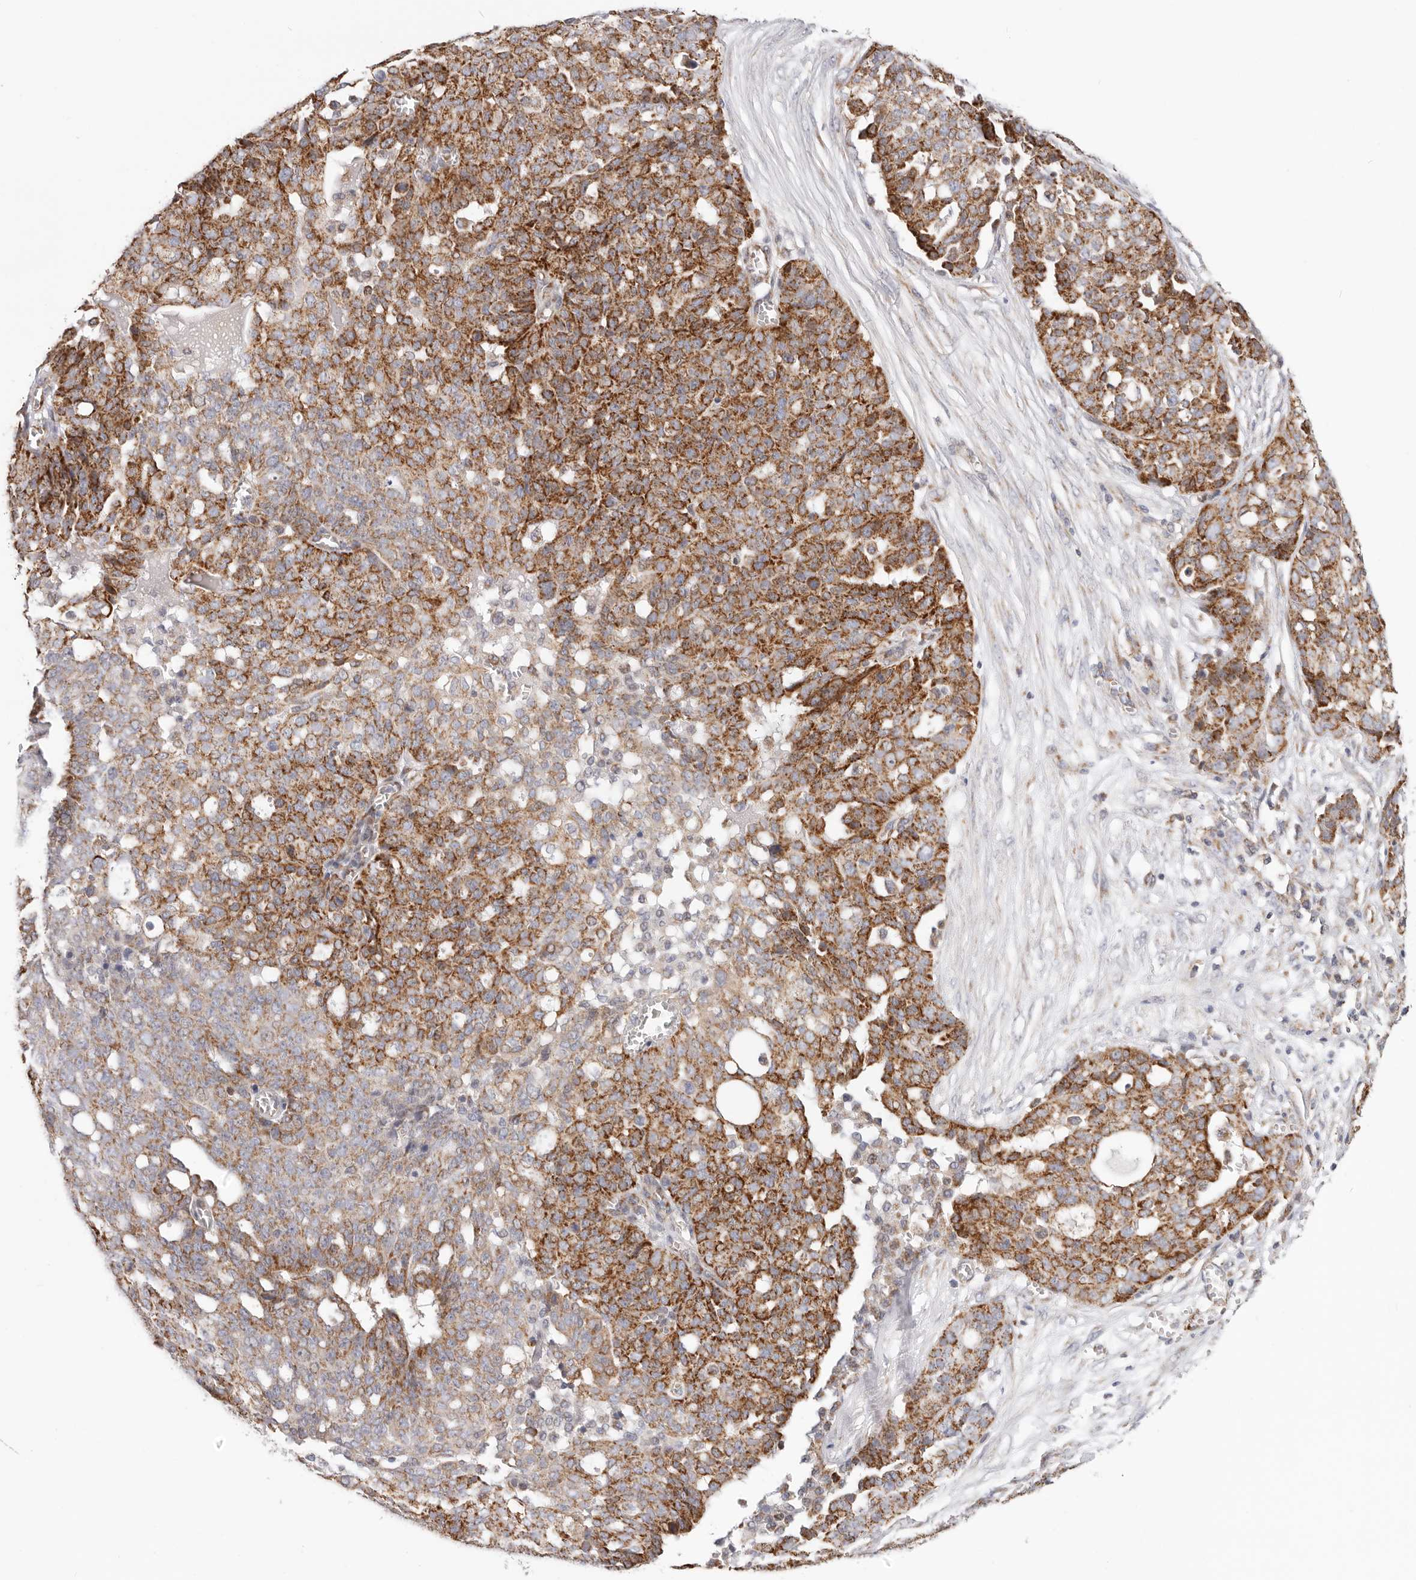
{"staining": {"intensity": "strong", "quantity": "25%-75%", "location": "cytoplasmic/membranous"}, "tissue": "ovarian cancer", "cell_type": "Tumor cells", "image_type": "cancer", "snomed": [{"axis": "morphology", "description": "Cystadenocarcinoma, serous, NOS"}, {"axis": "topography", "description": "Soft tissue"}, {"axis": "topography", "description": "Ovary"}], "caption": "Human serous cystadenocarcinoma (ovarian) stained for a protein (brown) shows strong cytoplasmic/membranous positive positivity in approximately 25%-75% of tumor cells.", "gene": "AFDN", "patient": {"sex": "female", "age": 57}}